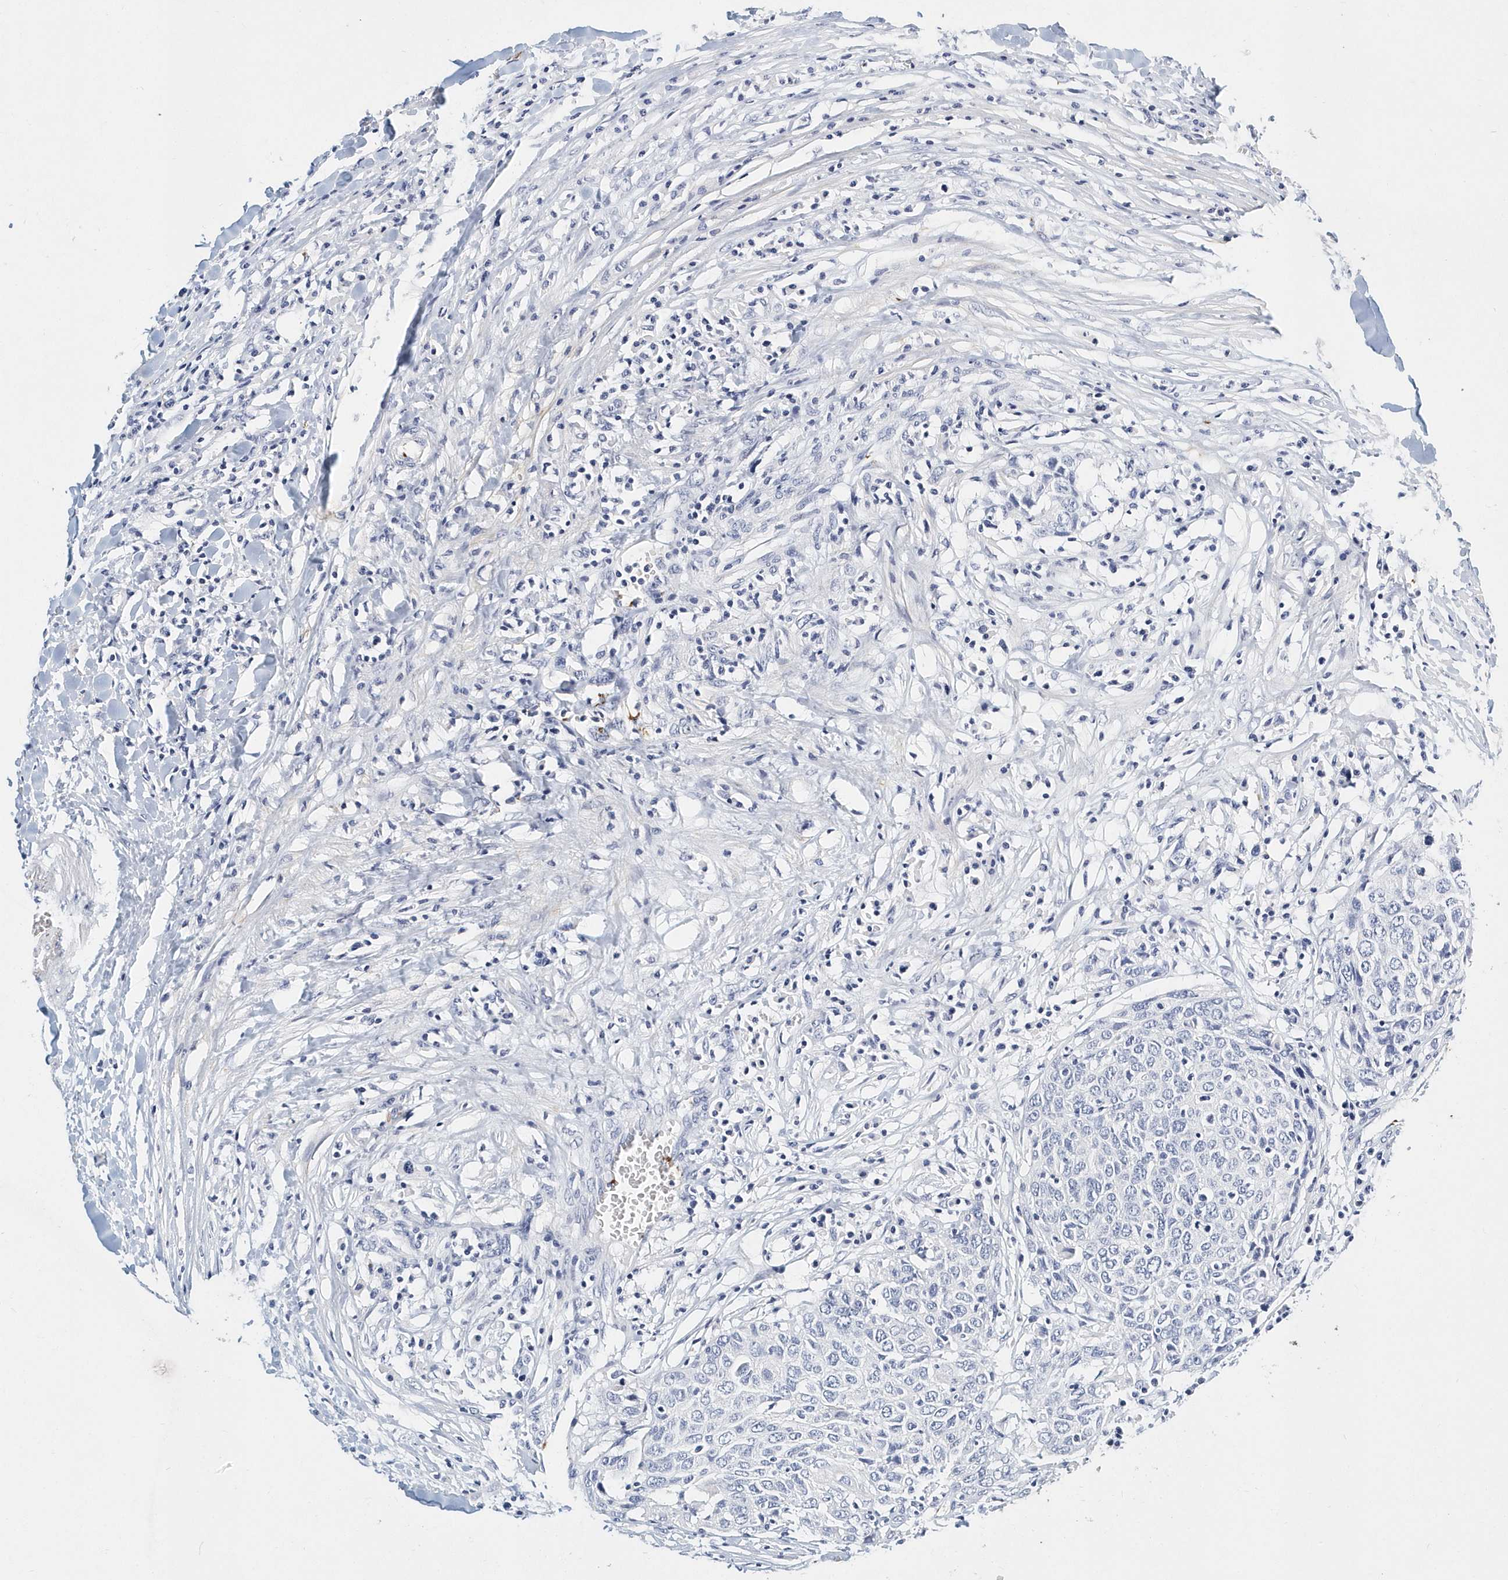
{"staining": {"intensity": "negative", "quantity": "none", "location": "none"}, "tissue": "head and neck cancer", "cell_type": "Tumor cells", "image_type": "cancer", "snomed": [{"axis": "morphology", "description": "Squamous cell carcinoma, NOS"}, {"axis": "topography", "description": "Head-Neck"}], "caption": "Head and neck cancer was stained to show a protein in brown. There is no significant expression in tumor cells.", "gene": "ITGA2B", "patient": {"sex": "male", "age": 66}}